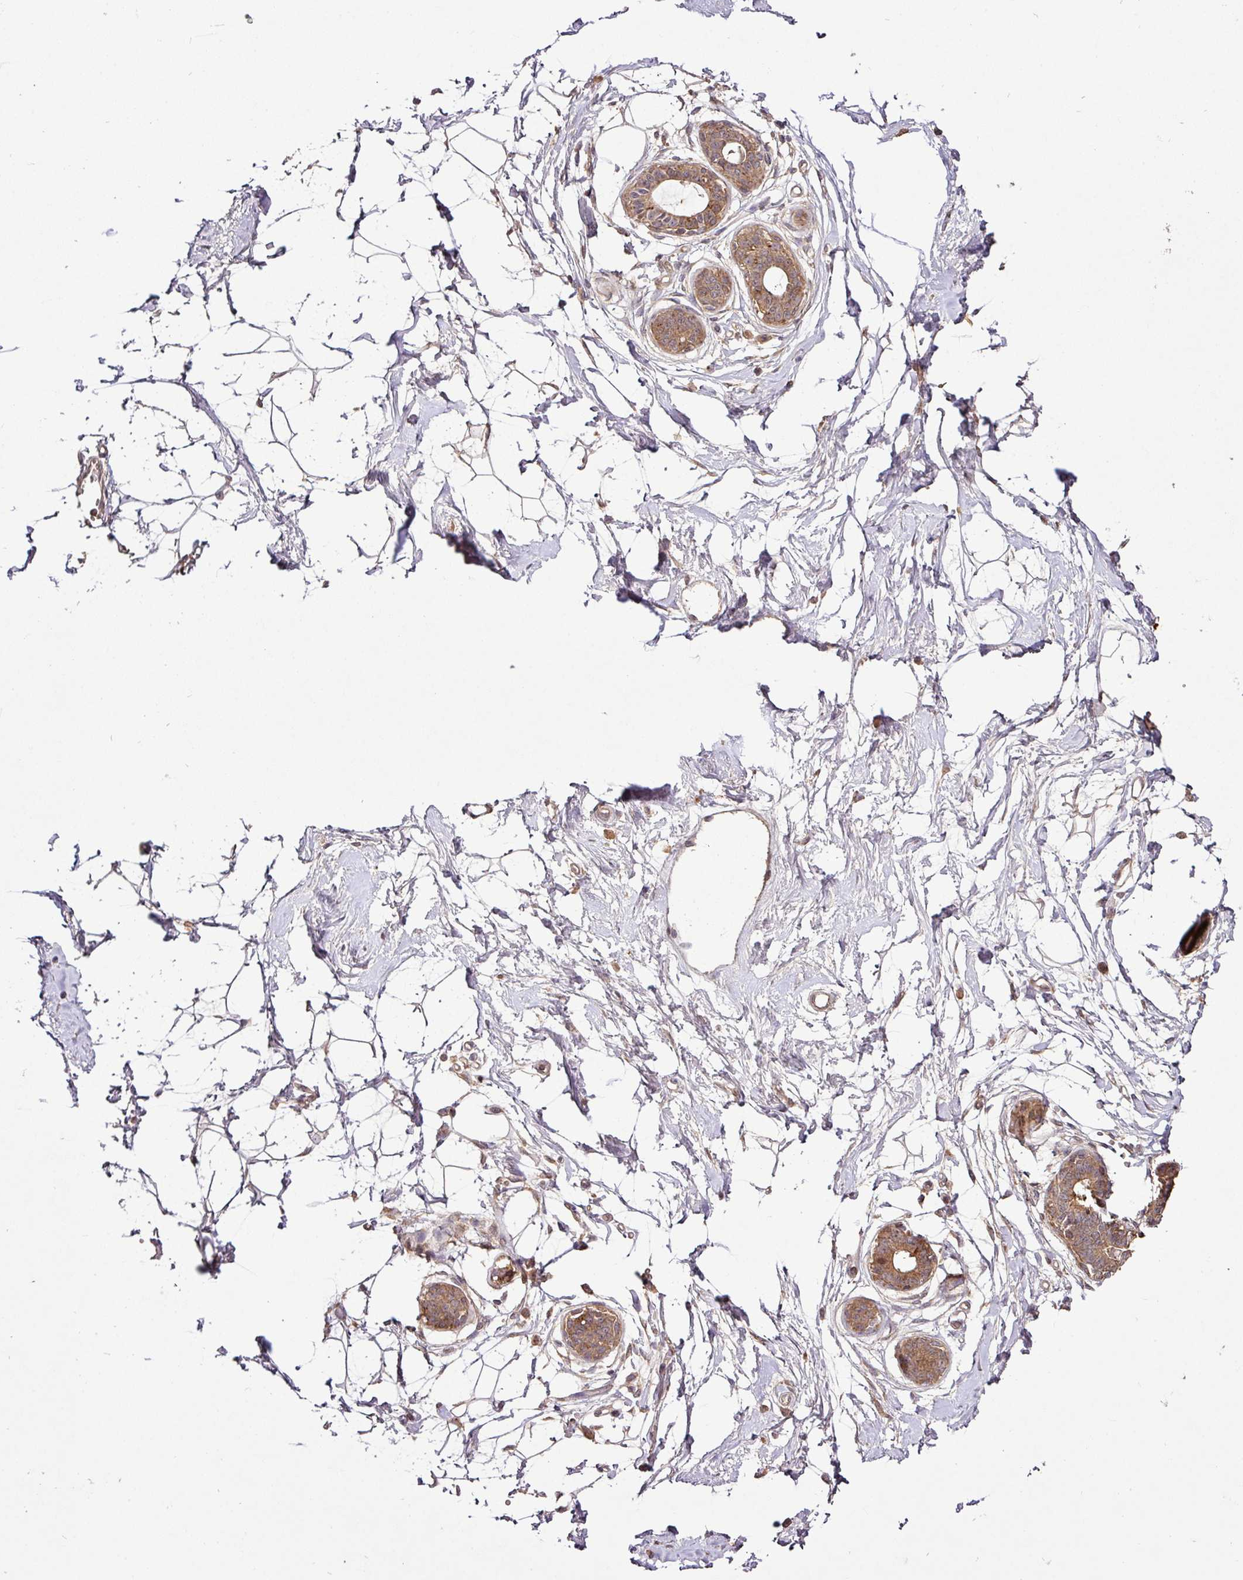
{"staining": {"intensity": "weak", "quantity": "25%-75%", "location": "cytoplasmic/membranous"}, "tissue": "breast", "cell_type": "Adipocytes", "image_type": "normal", "snomed": [{"axis": "morphology", "description": "Normal tissue, NOS"}, {"axis": "topography", "description": "Breast"}], "caption": "Immunohistochemical staining of normal breast demonstrates 25%-75% levels of weak cytoplasmic/membranous protein staining in approximately 25%-75% of adipocytes. Nuclei are stained in blue.", "gene": "FAIM", "patient": {"sex": "female", "age": 45}}